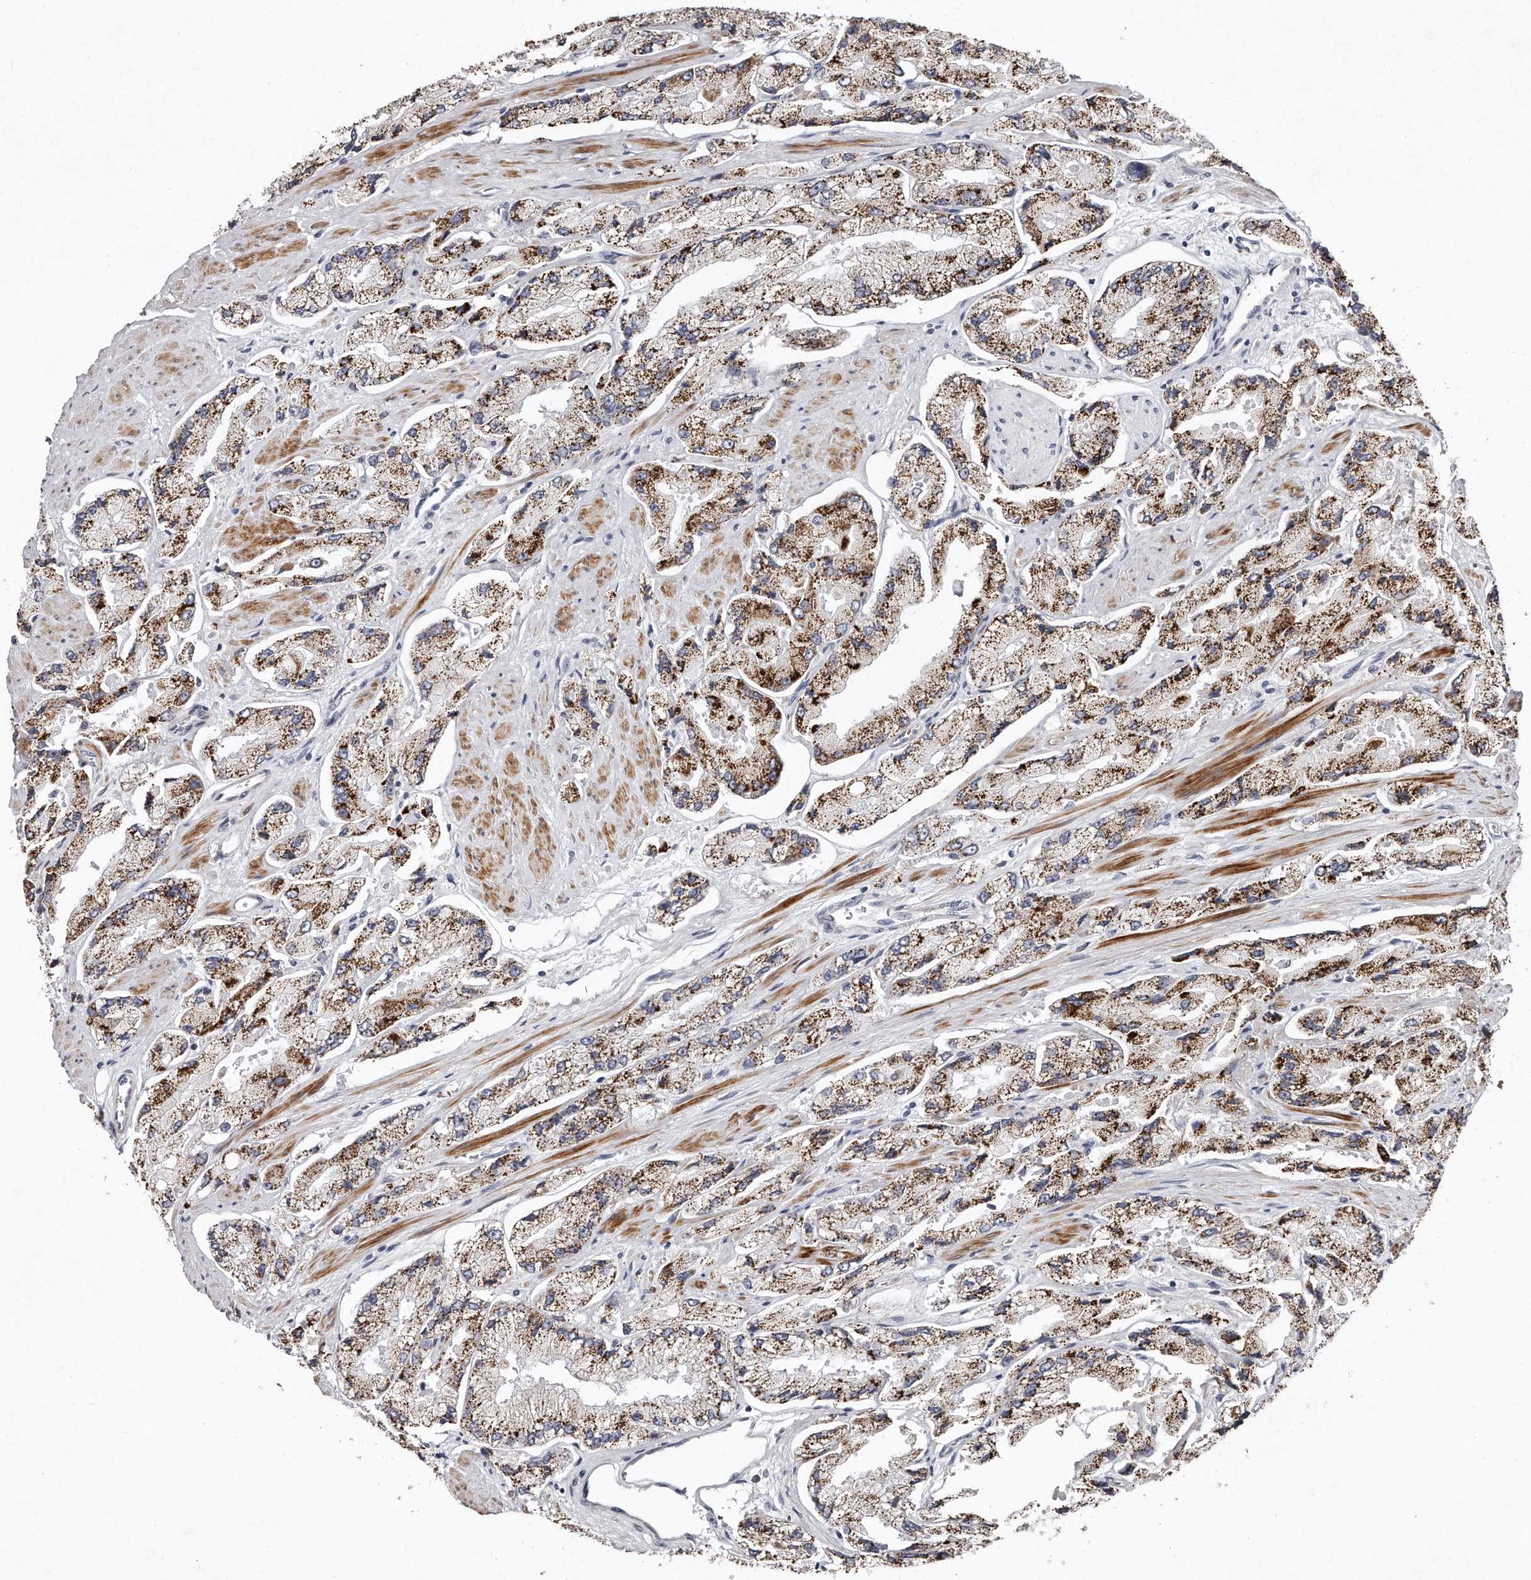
{"staining": {"intensity": "strong", "quantity": ">75%", "location": "cytoplasmic/membranous"}, "tissue": "prostate cancer", "cell_type": "Tumor cells", "image_type": "cancer", "snomed": [{"axis": "morphology", "description": "Adenocarcinoma, High grade"}, {"axis": "topography", "description": "Prostate"}], "caption": "Tumor cells demonstrate high levels of strong cytoplasmic/membranous staining in approximately >75% of cells in prostate high-grade adenocarcinoma. The protein is shown in brown color, while the nuclei are stained blue.", "gene": "TECR", "patient": {"sex": "male", "age": 58}}